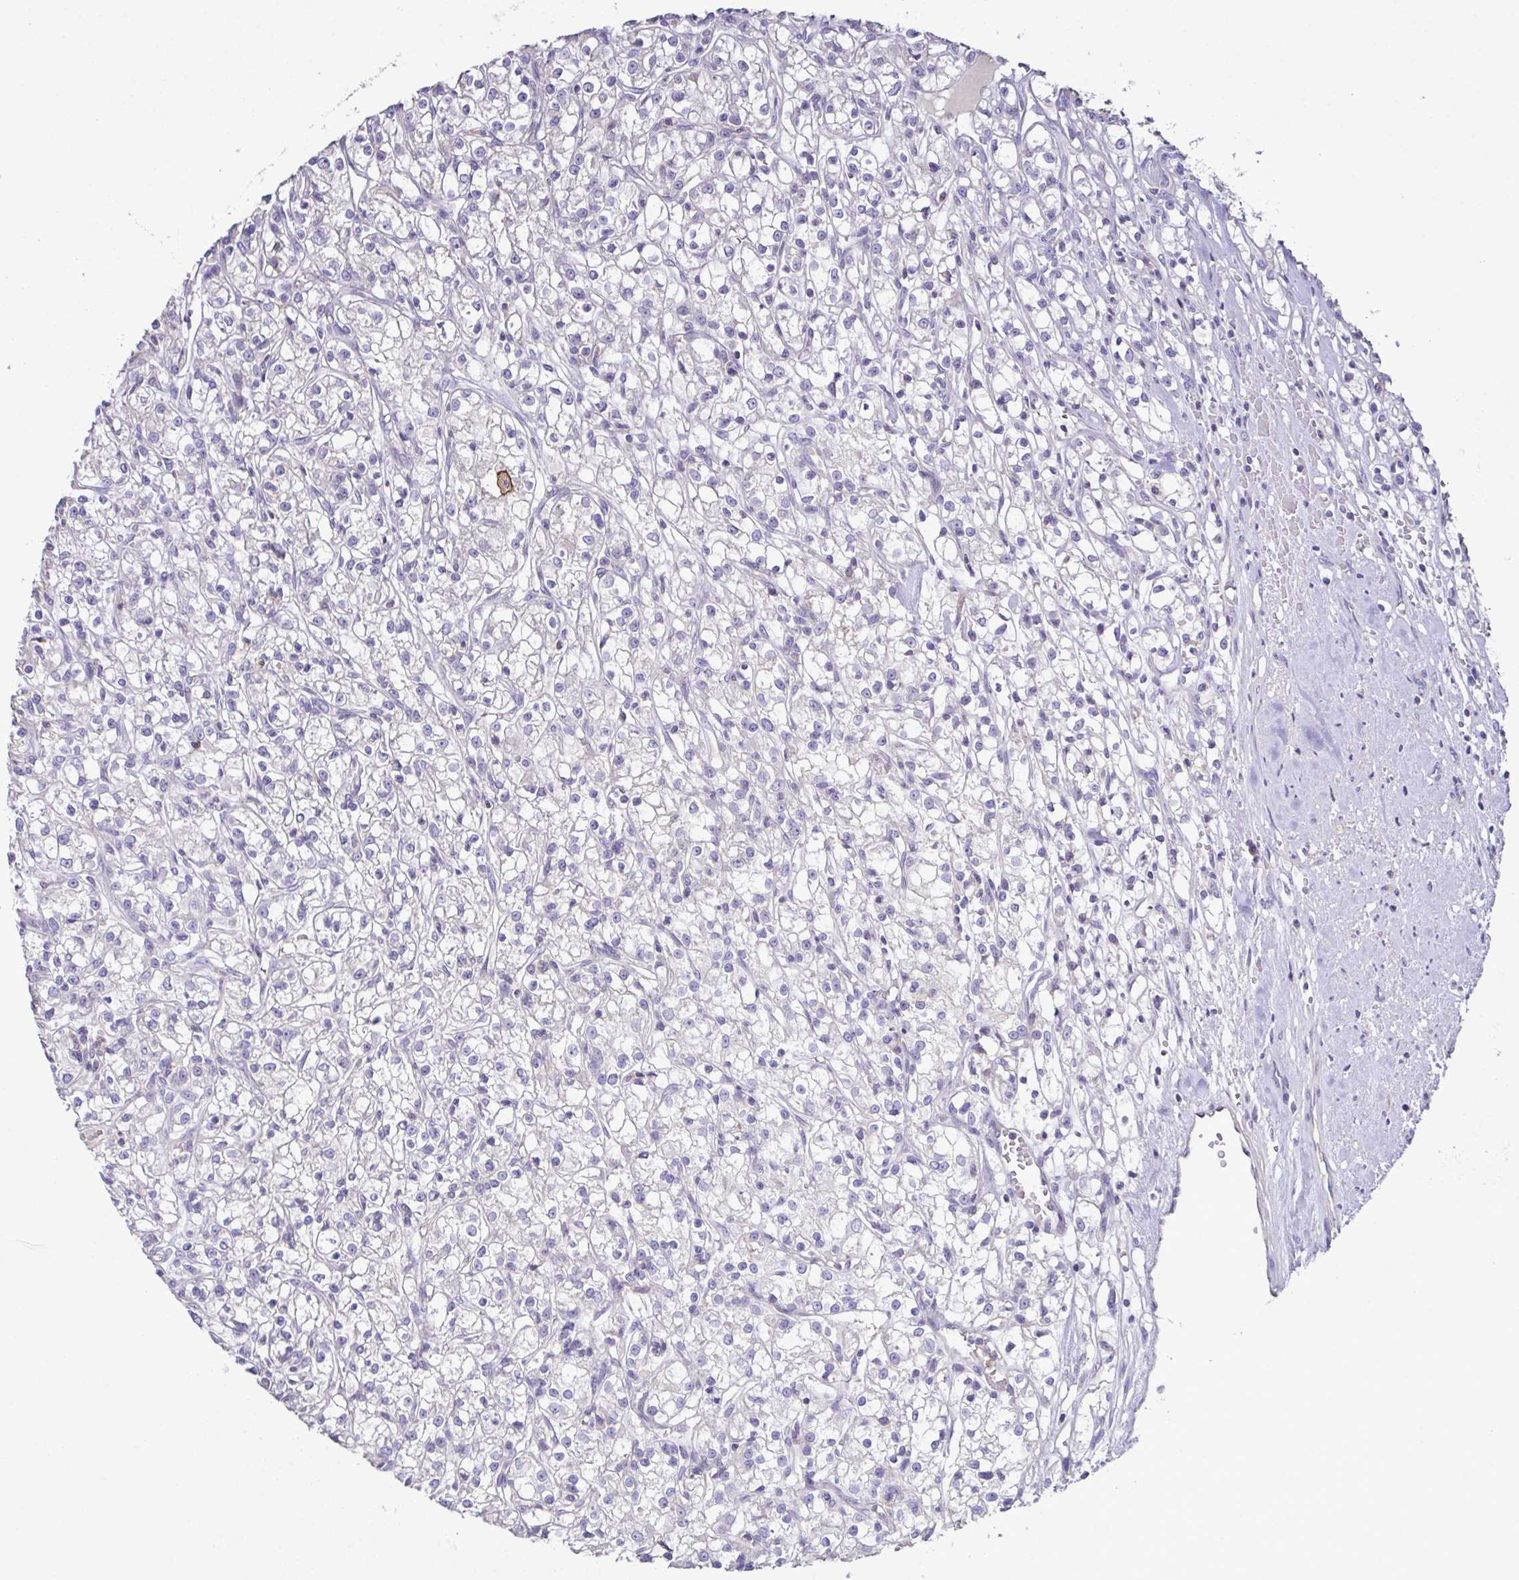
{"staining": {"intensity": "negative", "quantity": "none", "location": "none"}, "tissue": "renal cancer", "cell_type": "Tumor cells", "image_type": "cancer", "snomed": [{"axis": "morphology", "description": "Adenocarcinoma, NOS"}, {"axis": "topography", "description": "Kidney"}], "caption": "IHC micrograph of neoplastic tissue: adenocarcinoma (renal) stained with DAB (3,3'-diaminobenzidine) demonstrates no significant protein expression in tumor cells. The staining is performed using DAB (3,3'-diaminobenzidine) brown chromogen with nuclei counter-stained in using hematoxylin.", "gene": "MARCO", "patient": {"sex": "female", "age": 59}}